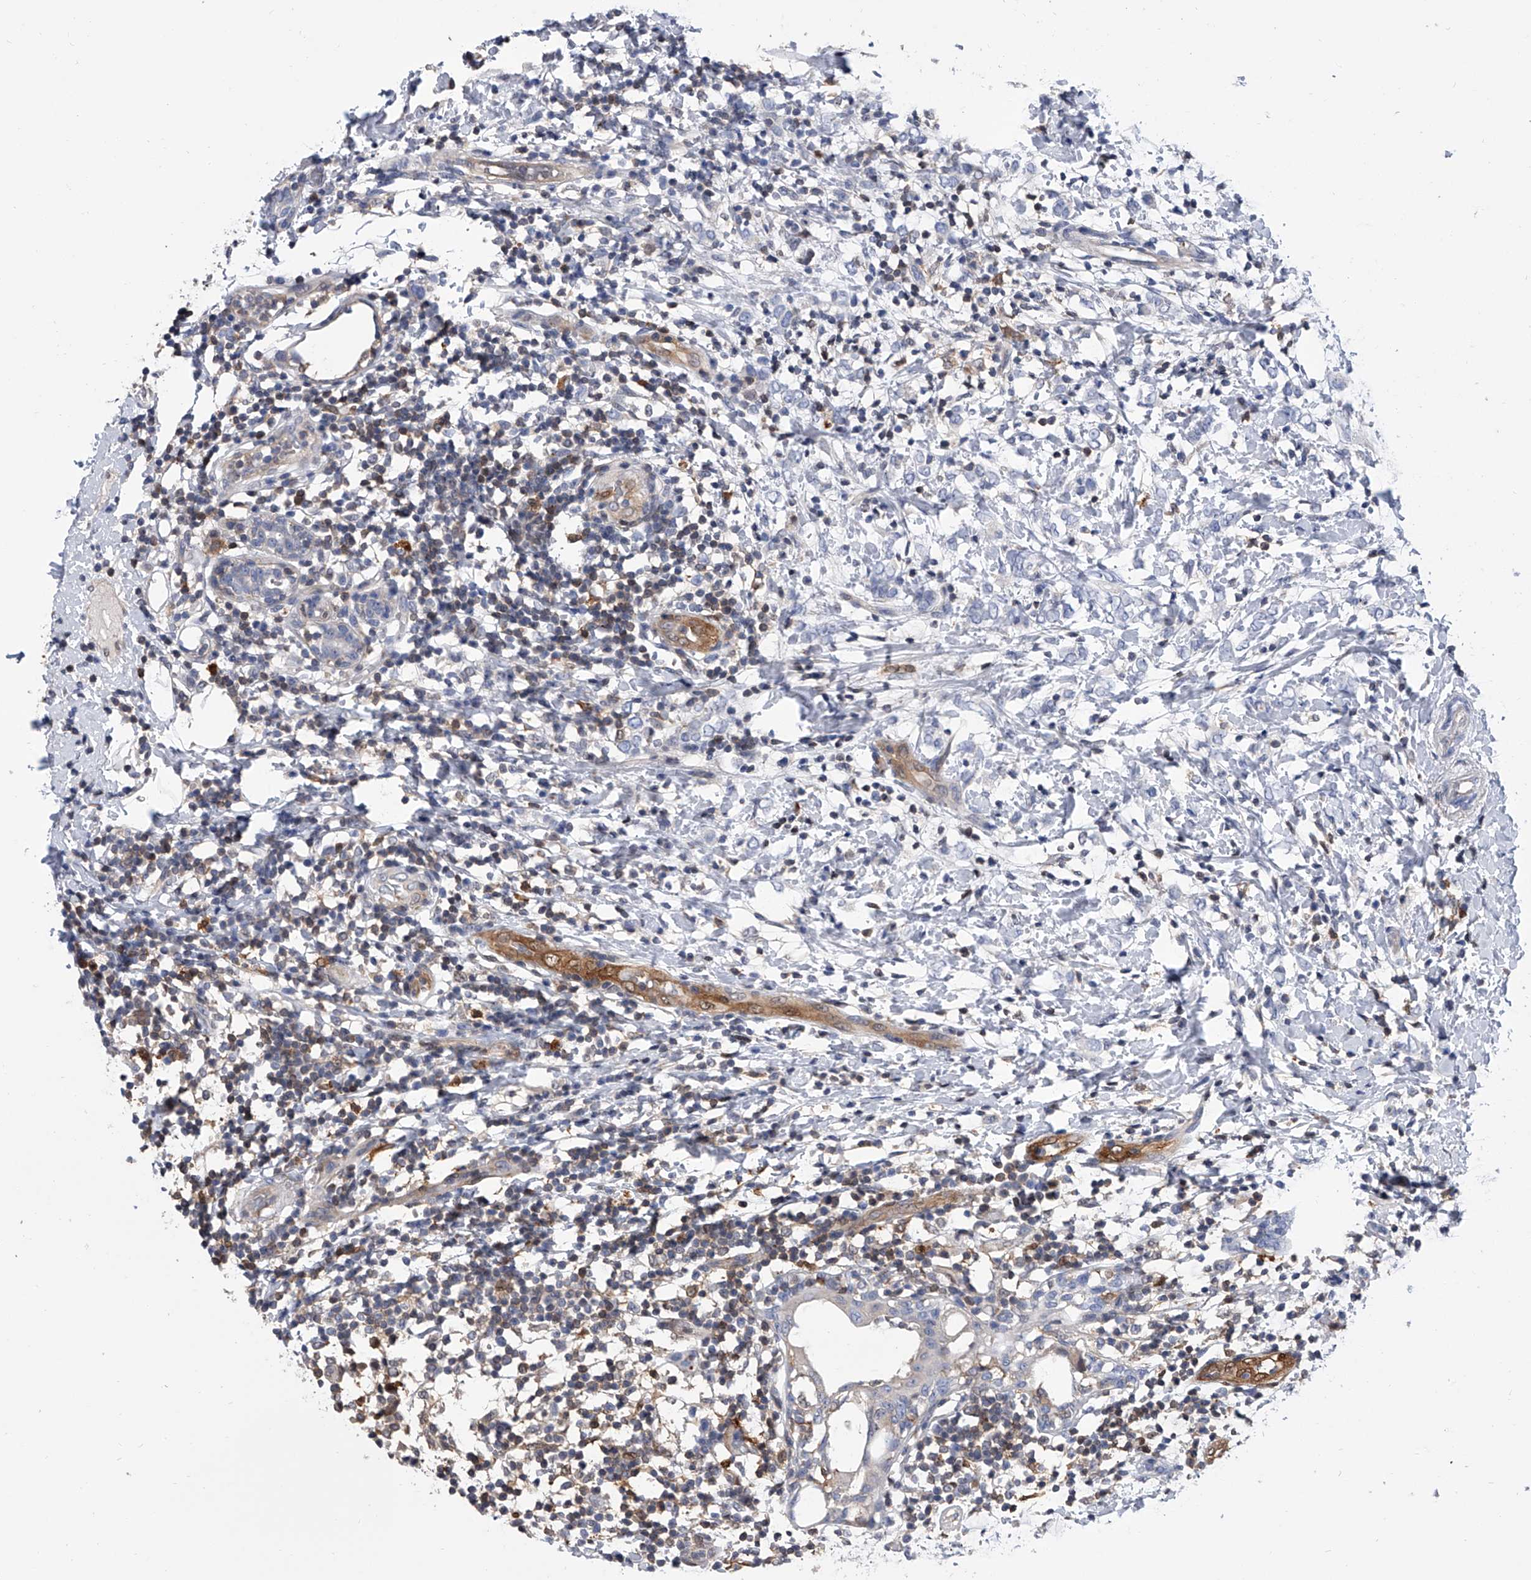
{"staining": {"intensity": "negative", "quantity": "none", "location": "none"}, "tissue": "breast cancer", "cell_type": "Tumor cells", "image_type": "cancer", "snomed": [{"axis": "morphology", "description": "Normal tissue, NOS"}, {"axis": "morphology", "description": "Lobular carcinoma"}, {"axis": "topography", "description": "Breast"}], "caption": "IHC image of neoplastic tissue: human breast lobular carcinoma stained with DAB (3,3'-diaminobenzidine) reveals no significant protein positivity in tumor cells. Brightfield microscopy of IHC stained with DAB (3,3'-diaminobenzidine) (brown) and hematoxylin (blue), captured at high magnification.", "gene": "SERPINB9", "patient": {"sex": "female", "age": 47}}